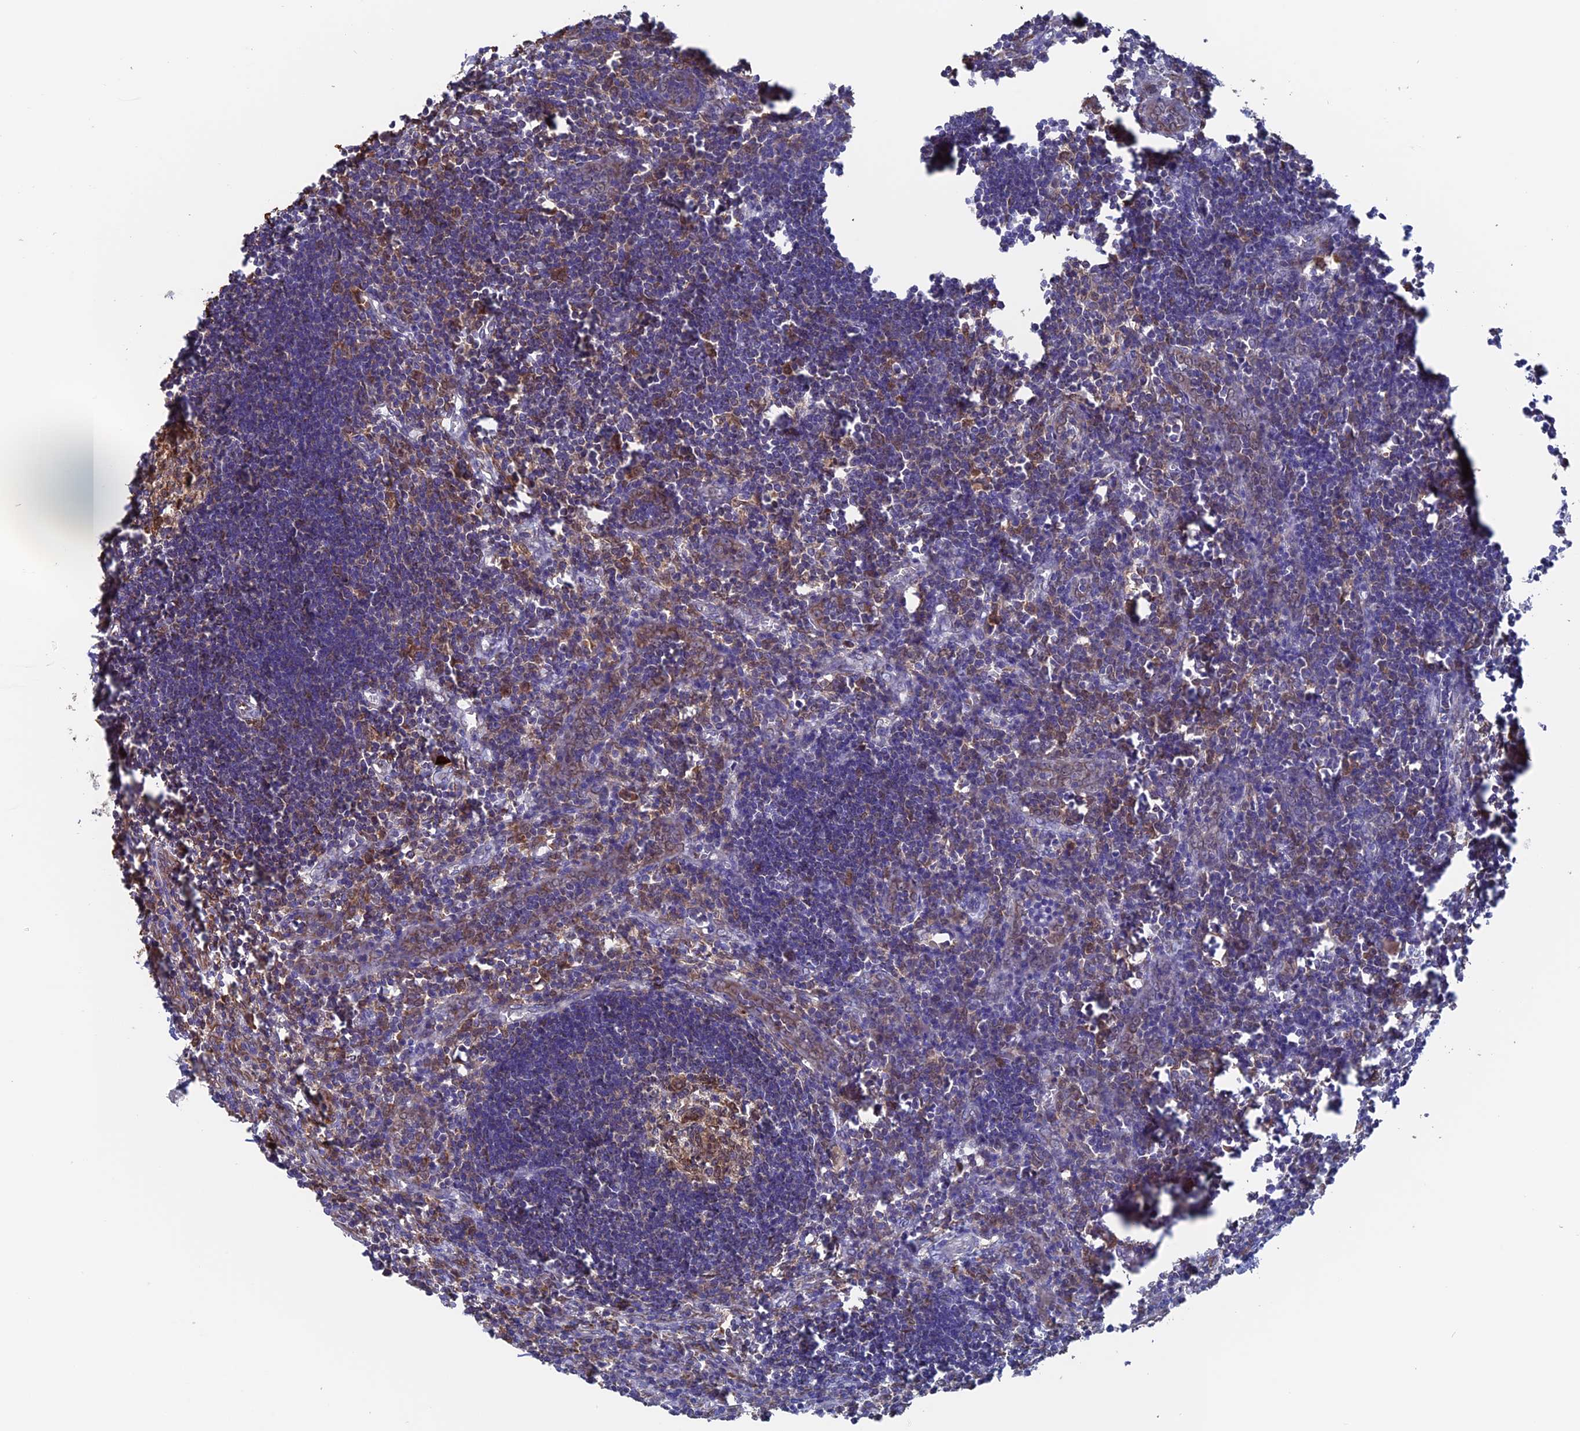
{"staining": {"intensity": "strong", "quantity": "25%-75%", "location": "cytoplasmic/membranous"}, "tissue": "lymph node", "cell_type": "Germinal center cells", "image_type": "normal", "snomed": [{"axis": "morphology", "description": "Normal tissue, NOS"}, {"axis": "morphology", "description": "Malignant melanoma, Metastatic site"}, {"axis": "topography", "description": "Lymph node"}], "caption": "Unremarkable lymph node demonstrates strong cytoplasmic/membranous expression in about 25%-75% of germinal center cells, visualized by immunohistochemistry.", "gene": "DTYMK", "patient": {"sex": "male", "age": 41}}